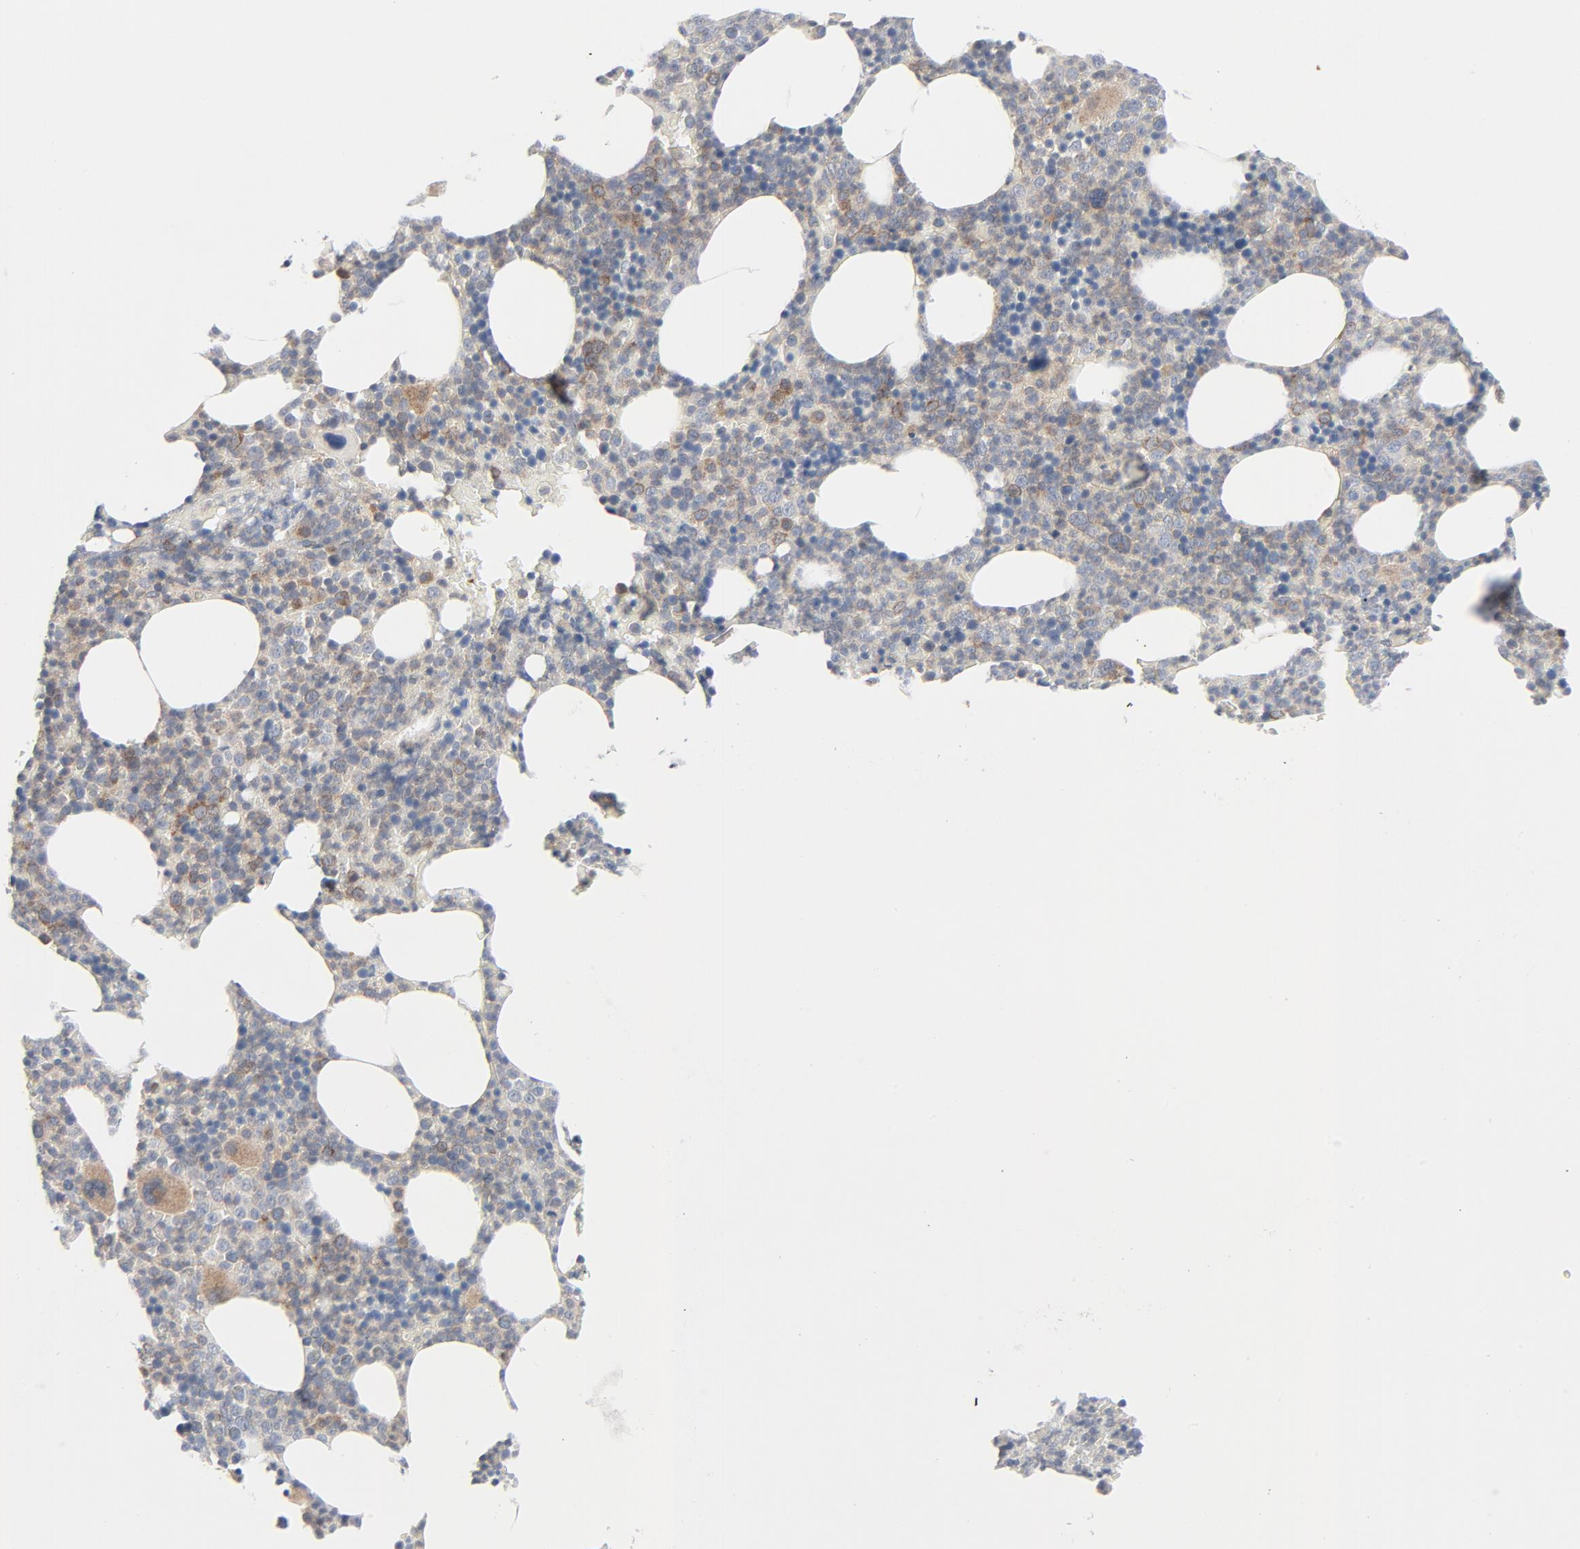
{"staining": {"intensity": "weak", "quantity": ">75%", "location": "cytoplasmic/membranous"}, "tissue": "bone marrow", "cell_type": "Hematopoietic cells", "image_type": "normal", "snomed": [{"axis": "morphology", "description": "Normal tissue, NOS"}, {"axis": "topography", "description": "Bone marrow"}], "caption": "Human bone marrow stained with a brown dye exhibits weak cytoplasmic/membranous positive staining in about >75% of hematopoietic cells.", "gene": "TSG101", "patient": {"sex": "female", "age": 66}}